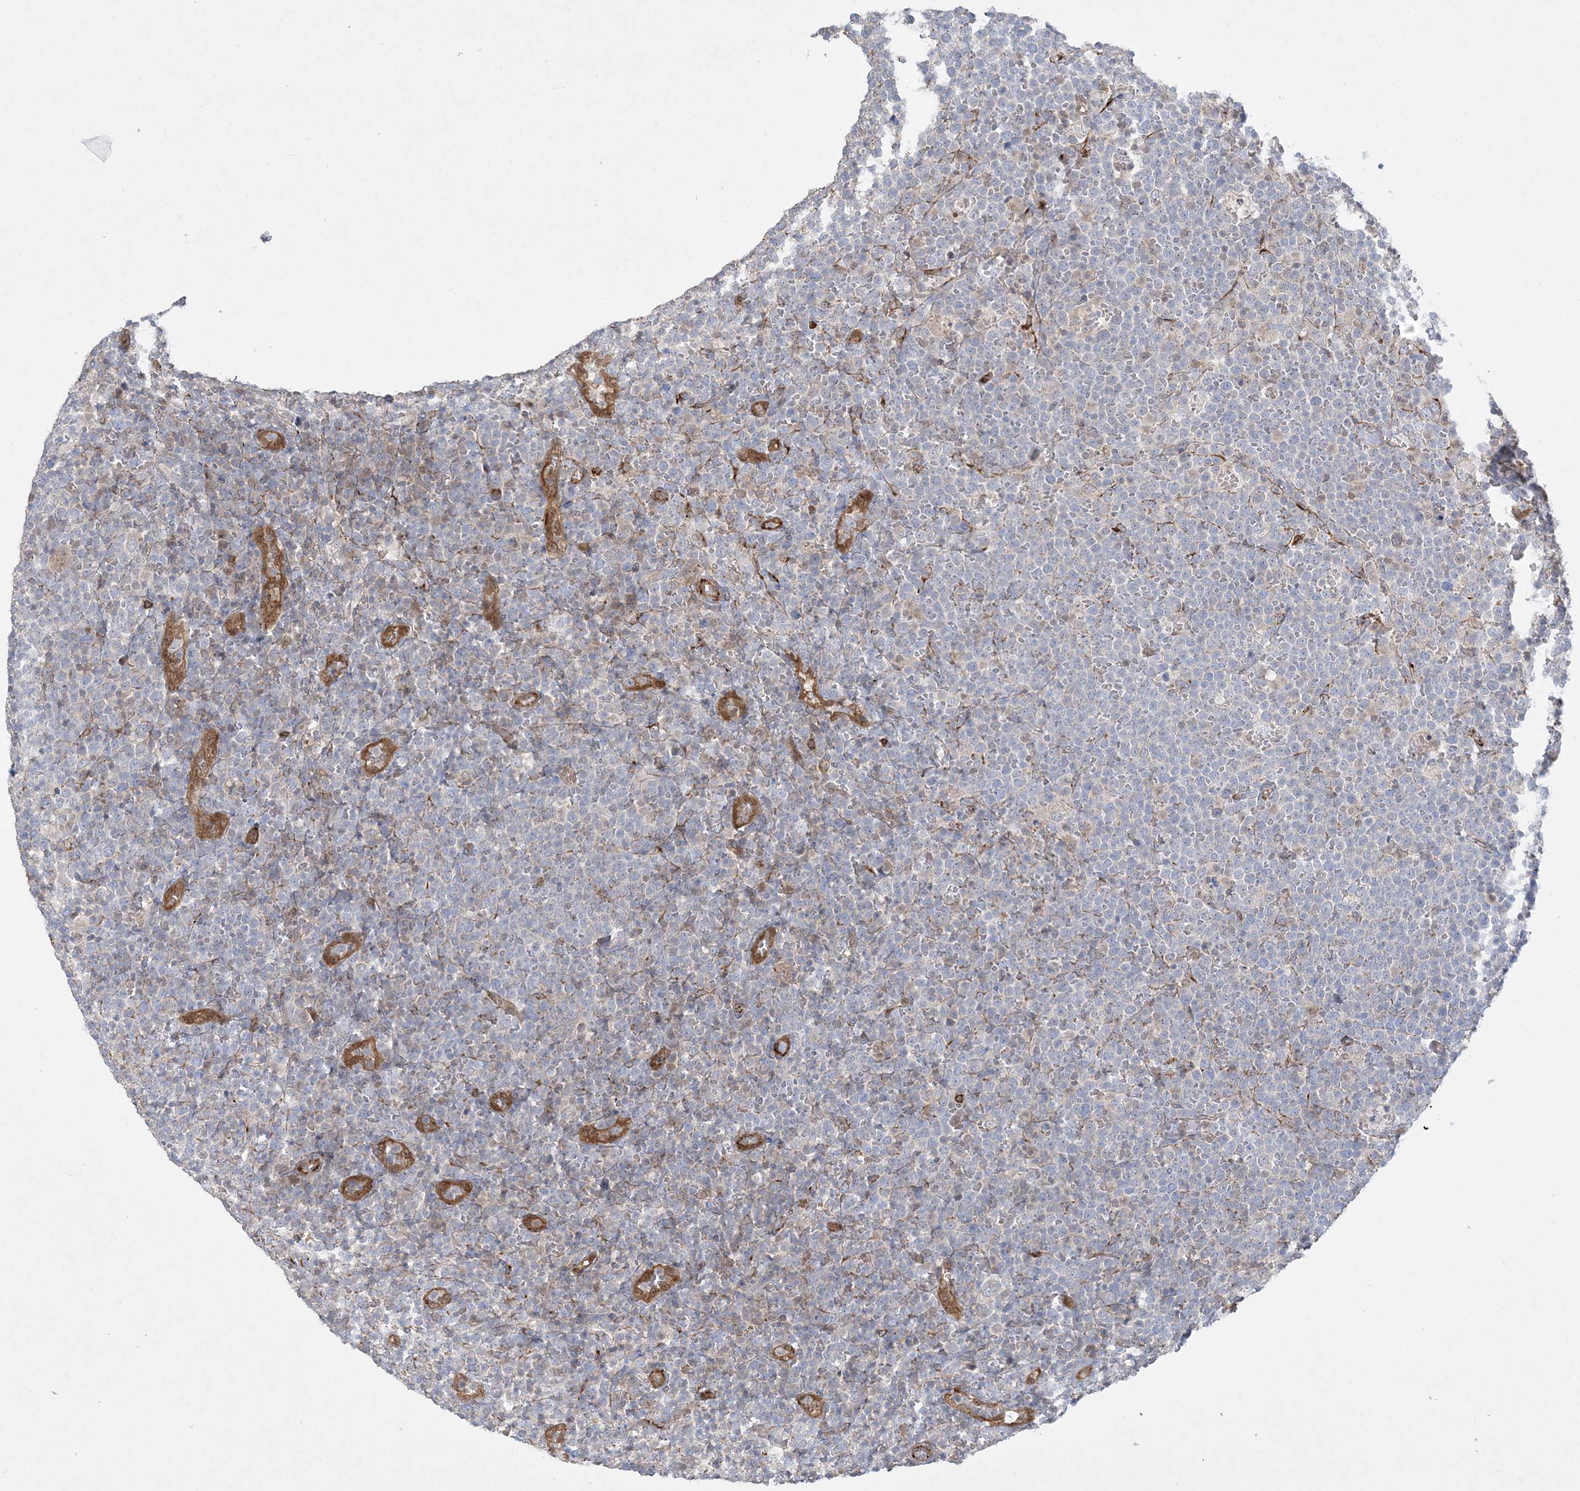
{"staining": {"intensity": "negative", "quantity": "none", "location": "none"}, "tissue": "lymphoma", "cell_type": "Tumor cells", "image_type": "cancer", "snomed": [{"axis": "morphology", "description": "Malignant lymphoma, non-Hodgkin's type, High grade"}, {"axis": "topography", "description": "Lymph node"}], "caption": "IHC of human lymphoma reveals no positivity in tumor cells.", "gene": "INPP1", "patient": {"sex": "male", "age": 61}}